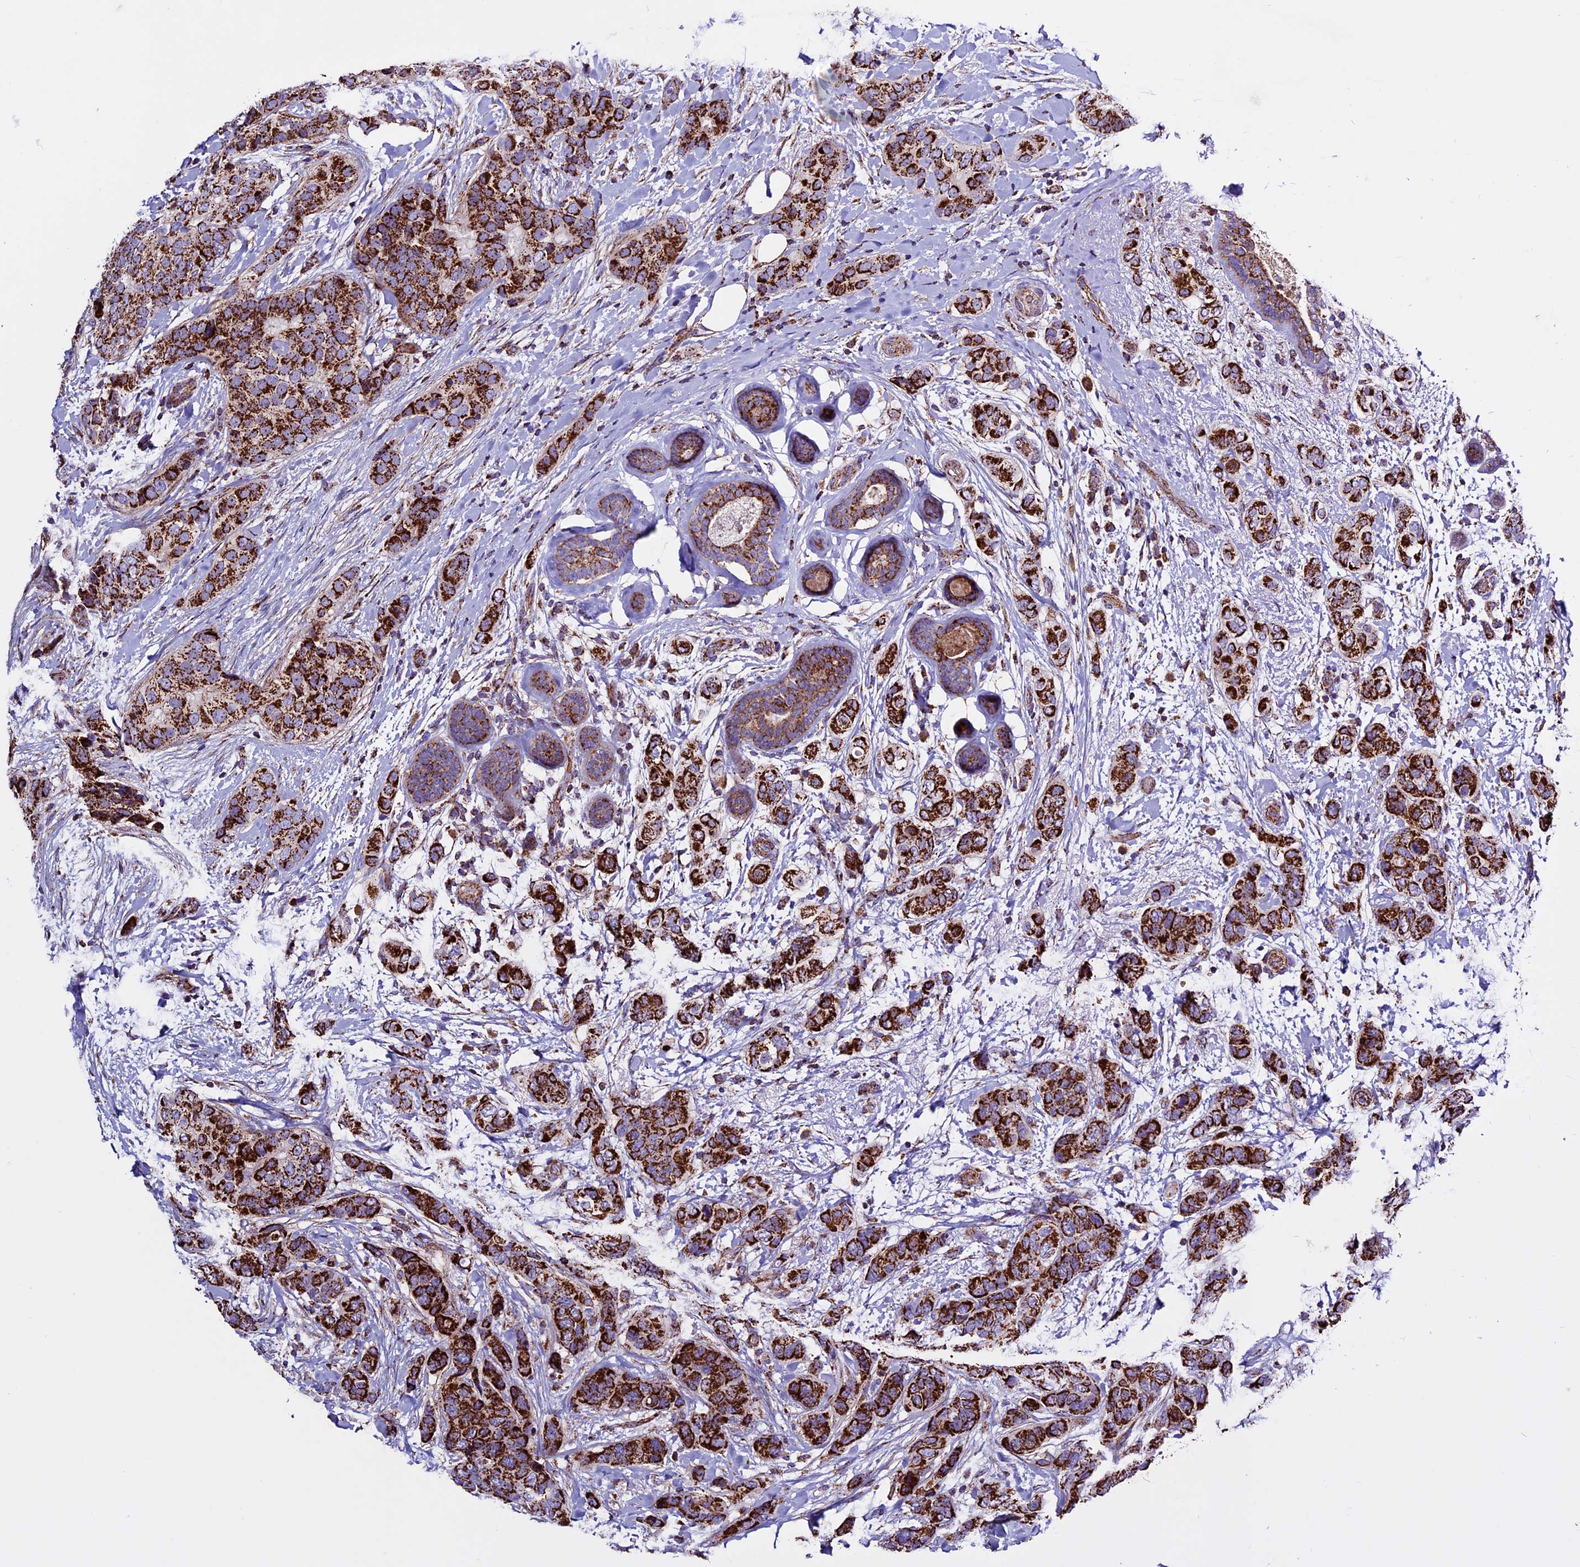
{"staining": {"intensity": "strong", "quantity": ">75%", "location": "cytoplasmic/membranous"}, "tissue": "breast cancer", "cell_type": "Tumor cells", "image_type": "cancer", "snomed": [{"axis": "morphology", "description": "Lobular carcinoma"}, {"axis": "topography", "description": "Breast"}], "caption": "Immunohistochemical staining of human breast cancer (lobular carcinoma) shows high levels of strong cytoplasmic/membranous protein staining in approximately >75% of tumor cells.", "gene": "CX3CL1", "patient": {"sex": "female", "age": 51}}